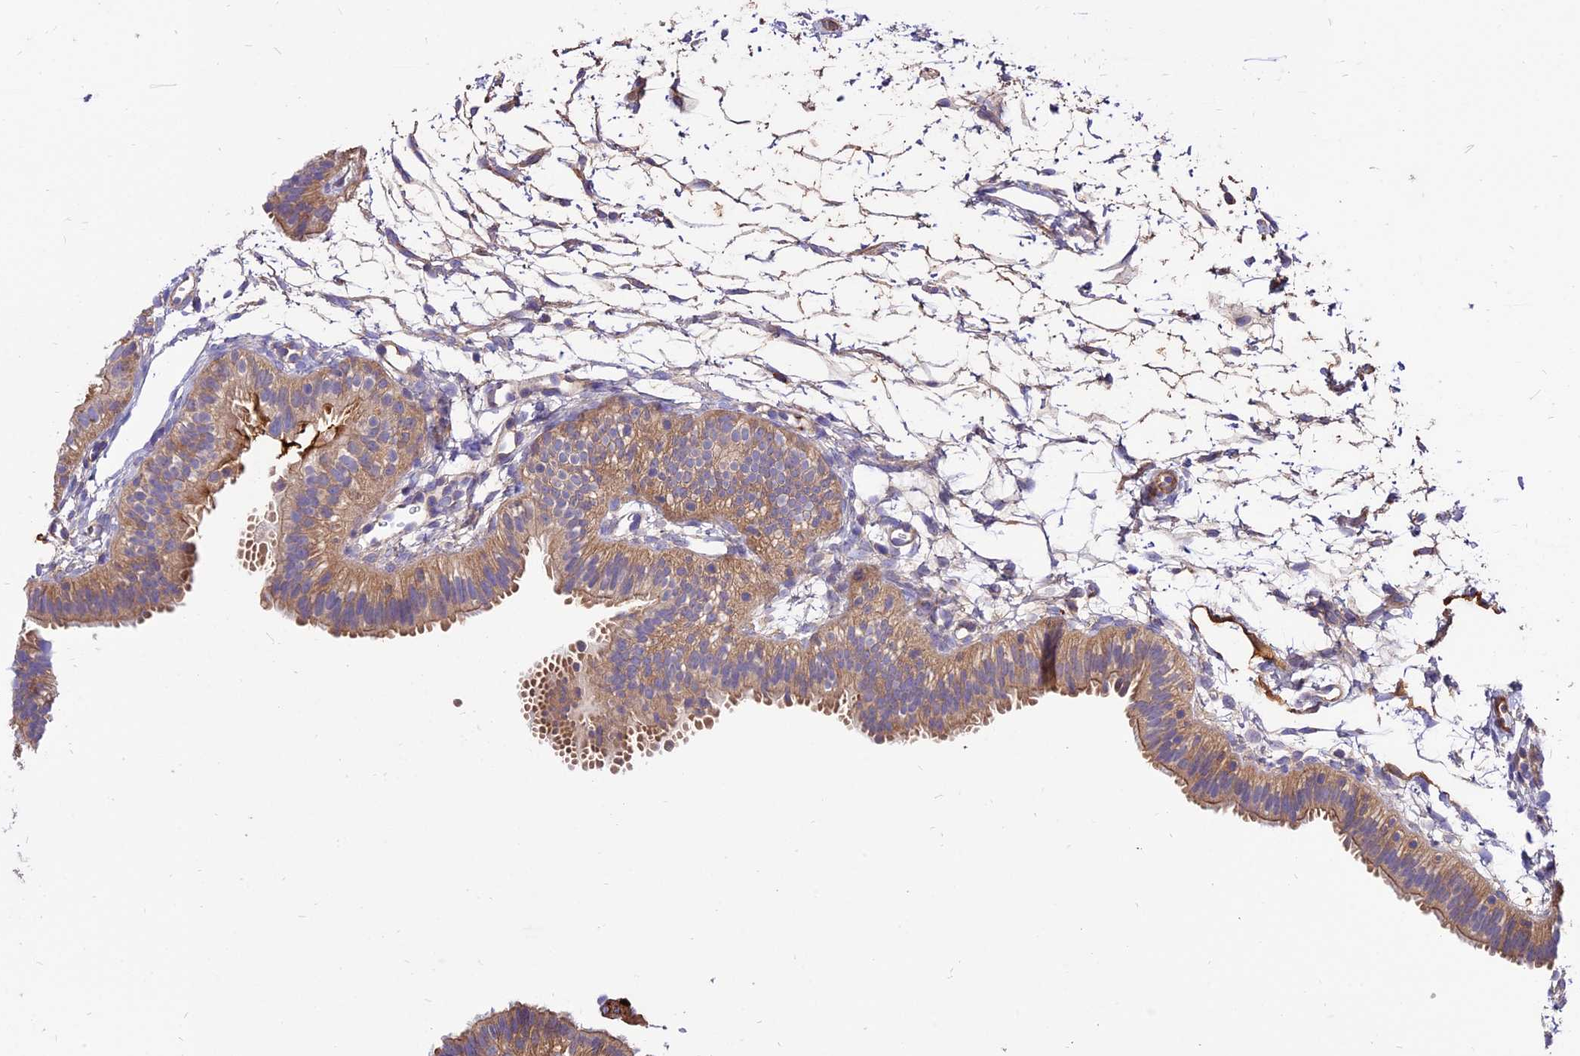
{"staining": {"intensity": "moderate", "quantity": ">75%", "location": "cytoplasmic/membranous"}, "tissue": "fallopian tube", "cell_type": "Glandular cells", "image_type": "normal", "snomed": [{"axis": "morphology", "description": "Normal tissue, NOS"}, {"axis": "topography", "description": "Fallopian tube"}], "caption": "Moderate cytoplasmic/membranous staining for a protein is present in about >75% of glandular cells of benign fallopian tube using immunohistochemistry (IHC).", "gene": "PYM1", "patient": {"sex": "female", "age": 35}}